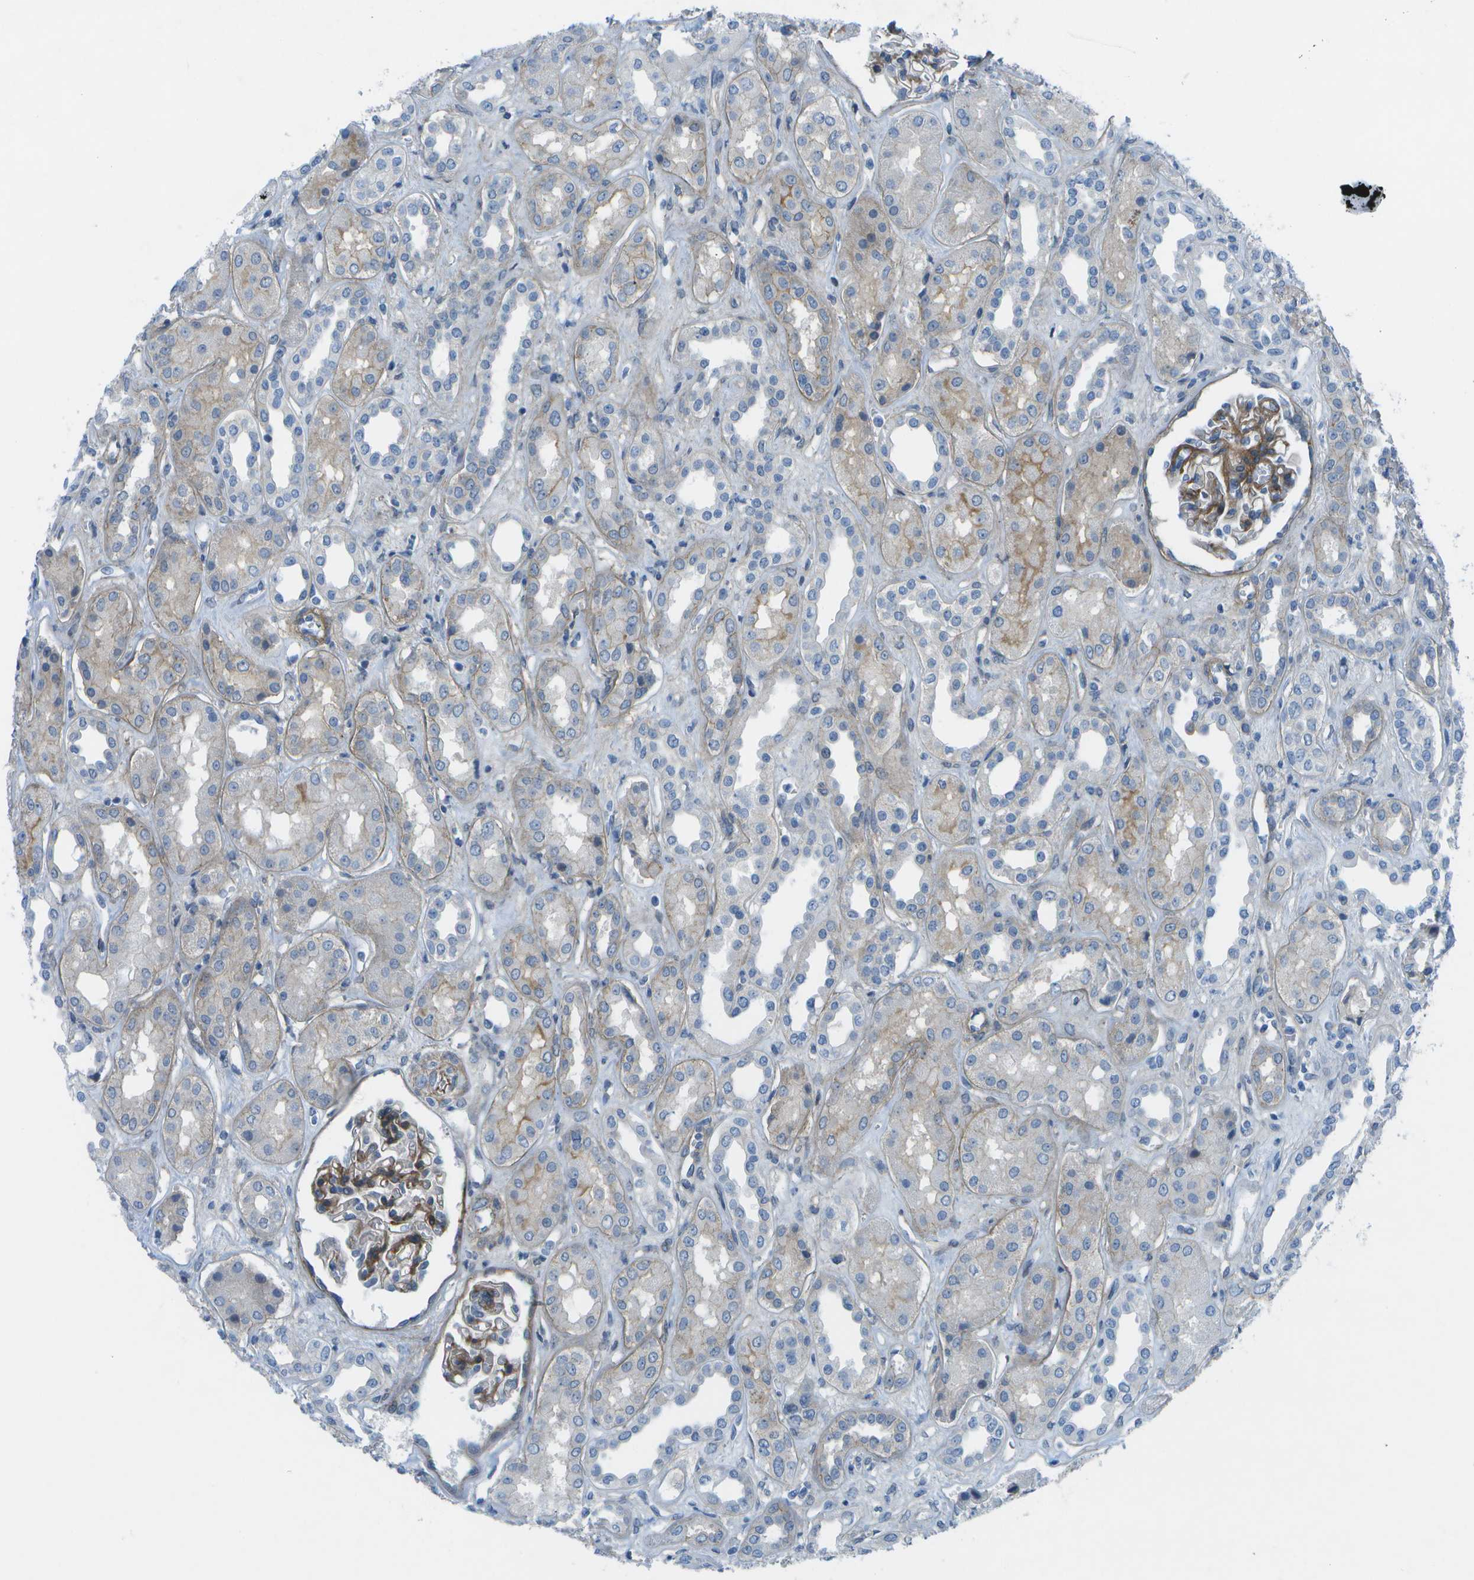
{"staining": {"intensity": "moderate", "quantity": "25%-75%", "location": "cytoplasmic/membranous"}, "tissue": "kidney", "cell_type": "Cells in glomeruli", "image_type": "normal", "snomed": [{"axis": "morphology", "description": "Normal tissue, NOS"}, {"axis": "topography", "description": "Kidney"}], "caption": "DAB (3,3'-diaminobenzidine) immunohistochemical staining of normal human kidney shows moderate cytoplasmic/membranous protein positivity in approximately 25%-75% of cells in glomeruli.", "gene": "SORBS3", "patient": {"sex": "male", "age": 59}}